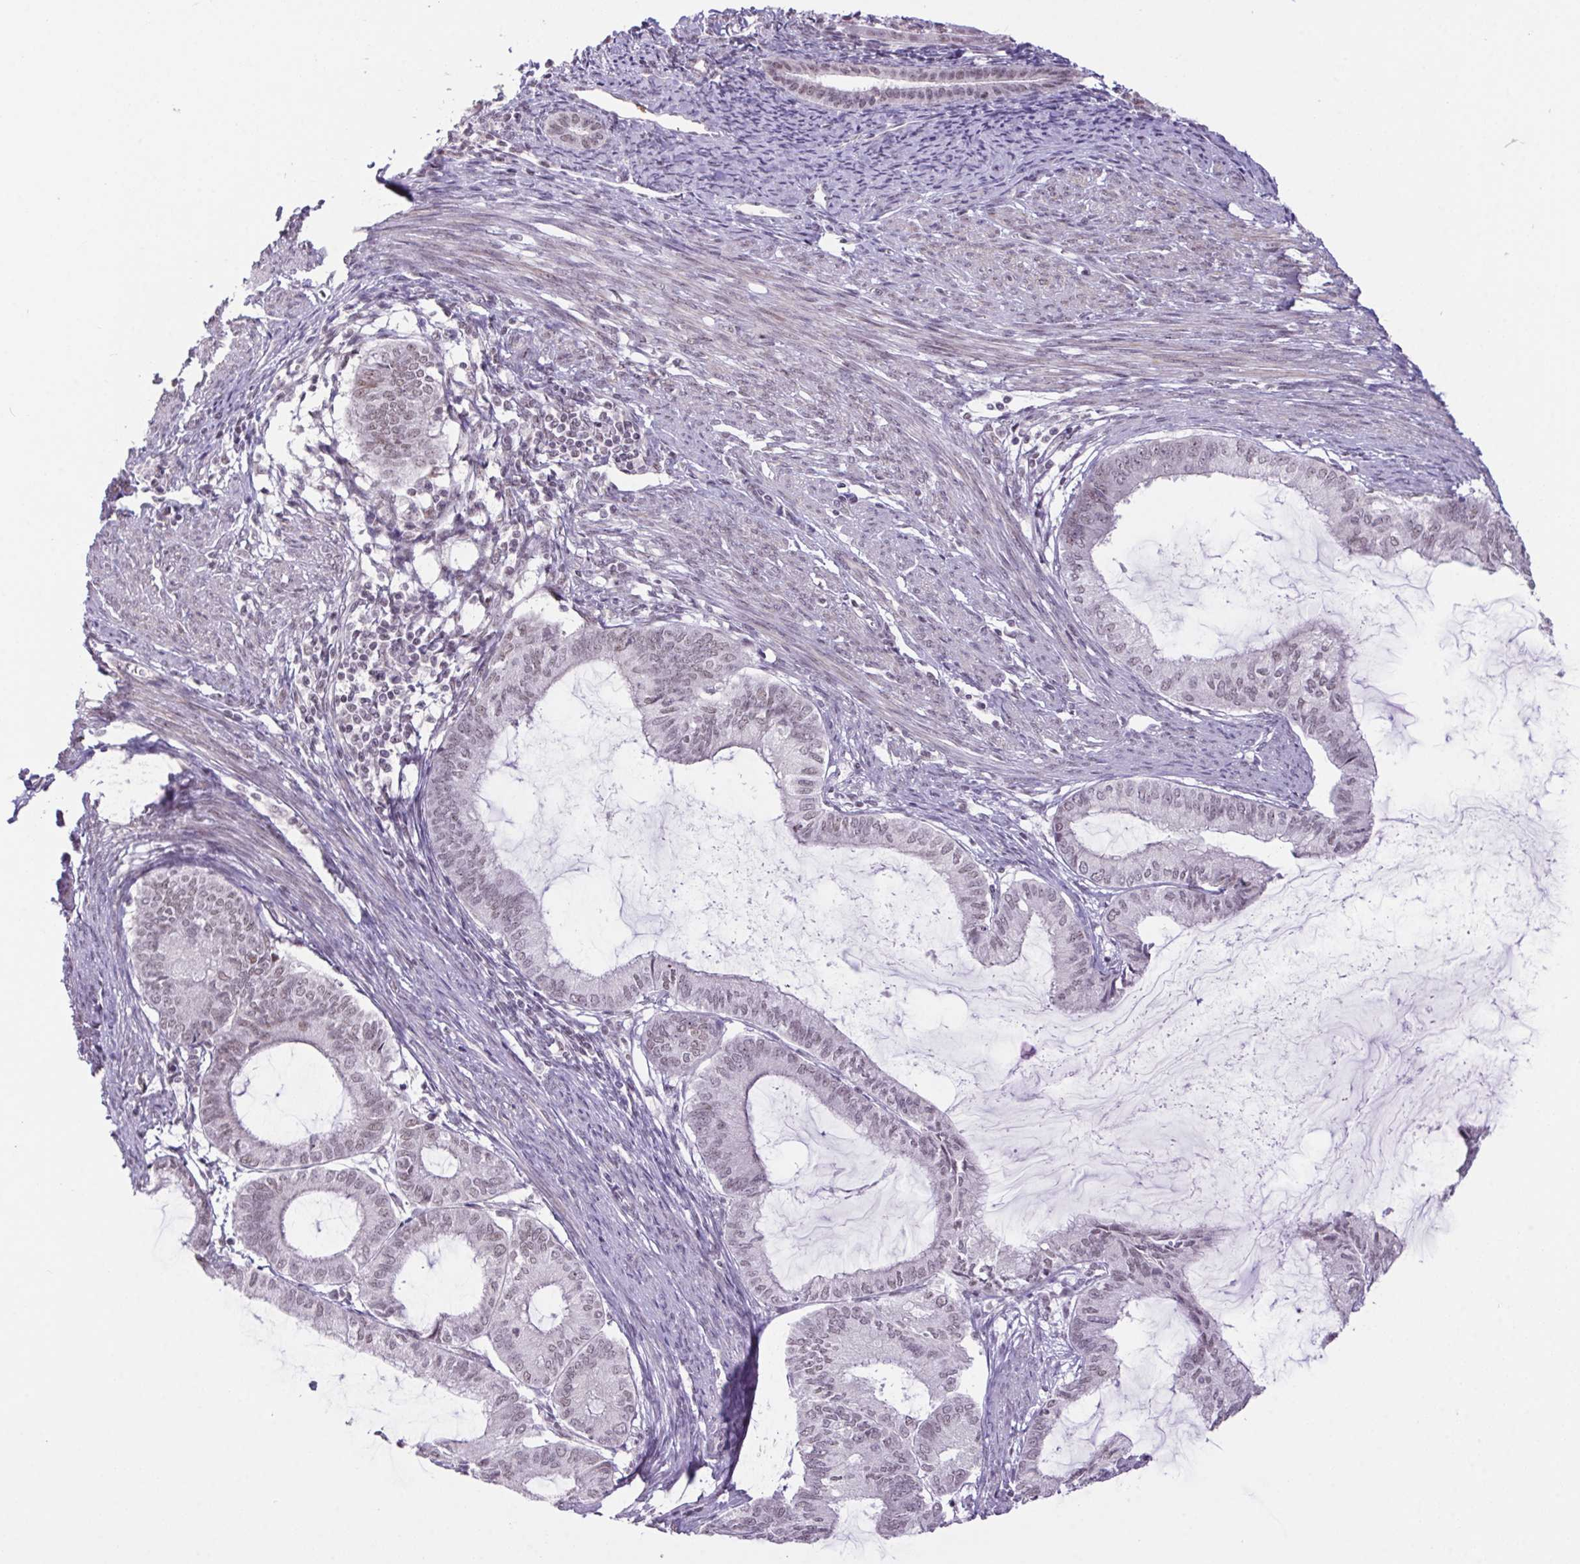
{"staining": {"intensity": "weak", "quantity": "<25%", "location": "nuclear"}, "tissue": "endometrial cancer", "cell_type": "Tumor cells", "image_type": "cancer", "snomed": [{"axis": "morphology", "description": "Adenocarcinoma, NOS"}, {"axis": "topography", "description": "Endometrium"}], "caption": "Immunohistochemical staining of endometrial cancer (adenocarcinoma) demonstrates no significant positivity in tumor cells.", "gene": "DDX17", "patient": {"sex": "female", "age": 86}}